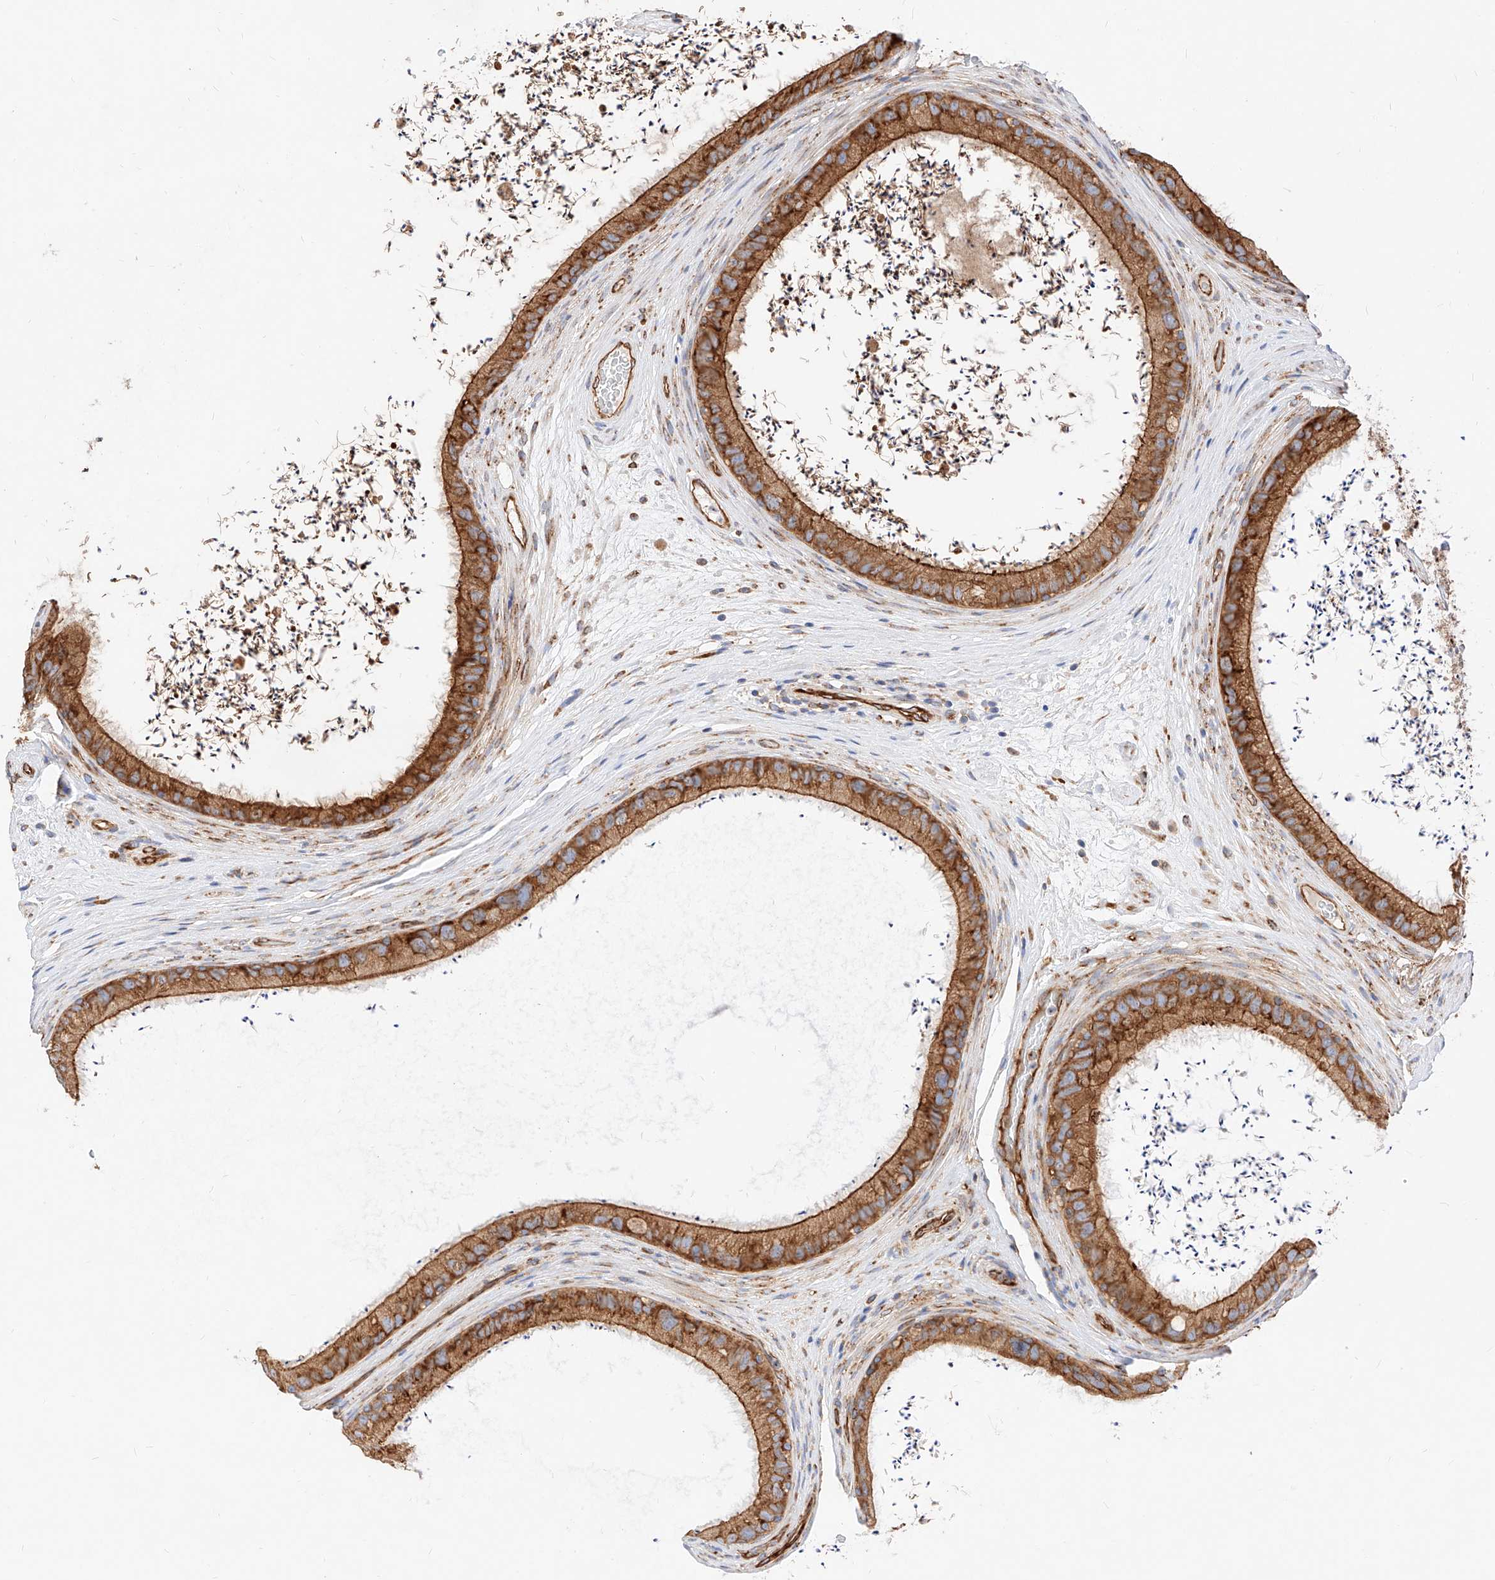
{"staining": {"intensity": "strong", "quantity": ">75%", "location": "cytoplasmic/membranous"}, "tissue": "epididymis", "cell_type": "Glandular cells", "image_type": "normal", "snomed": [{"axis": "morphology", "description": "Normal tissue, NOS"}, {"axis": "topography", "description": "Epididymis, spermatic cord, NOS"}], "caption": "IHC photomicrograph of unremarkable epididymis stained for a protein (brown), which exhibits high levels of strong cytoplasmic/membranous staining in approximately >75% of glandular cells.", "gene": "CSGALNACT2", "patient": {"sex": "male", "age": 50}}